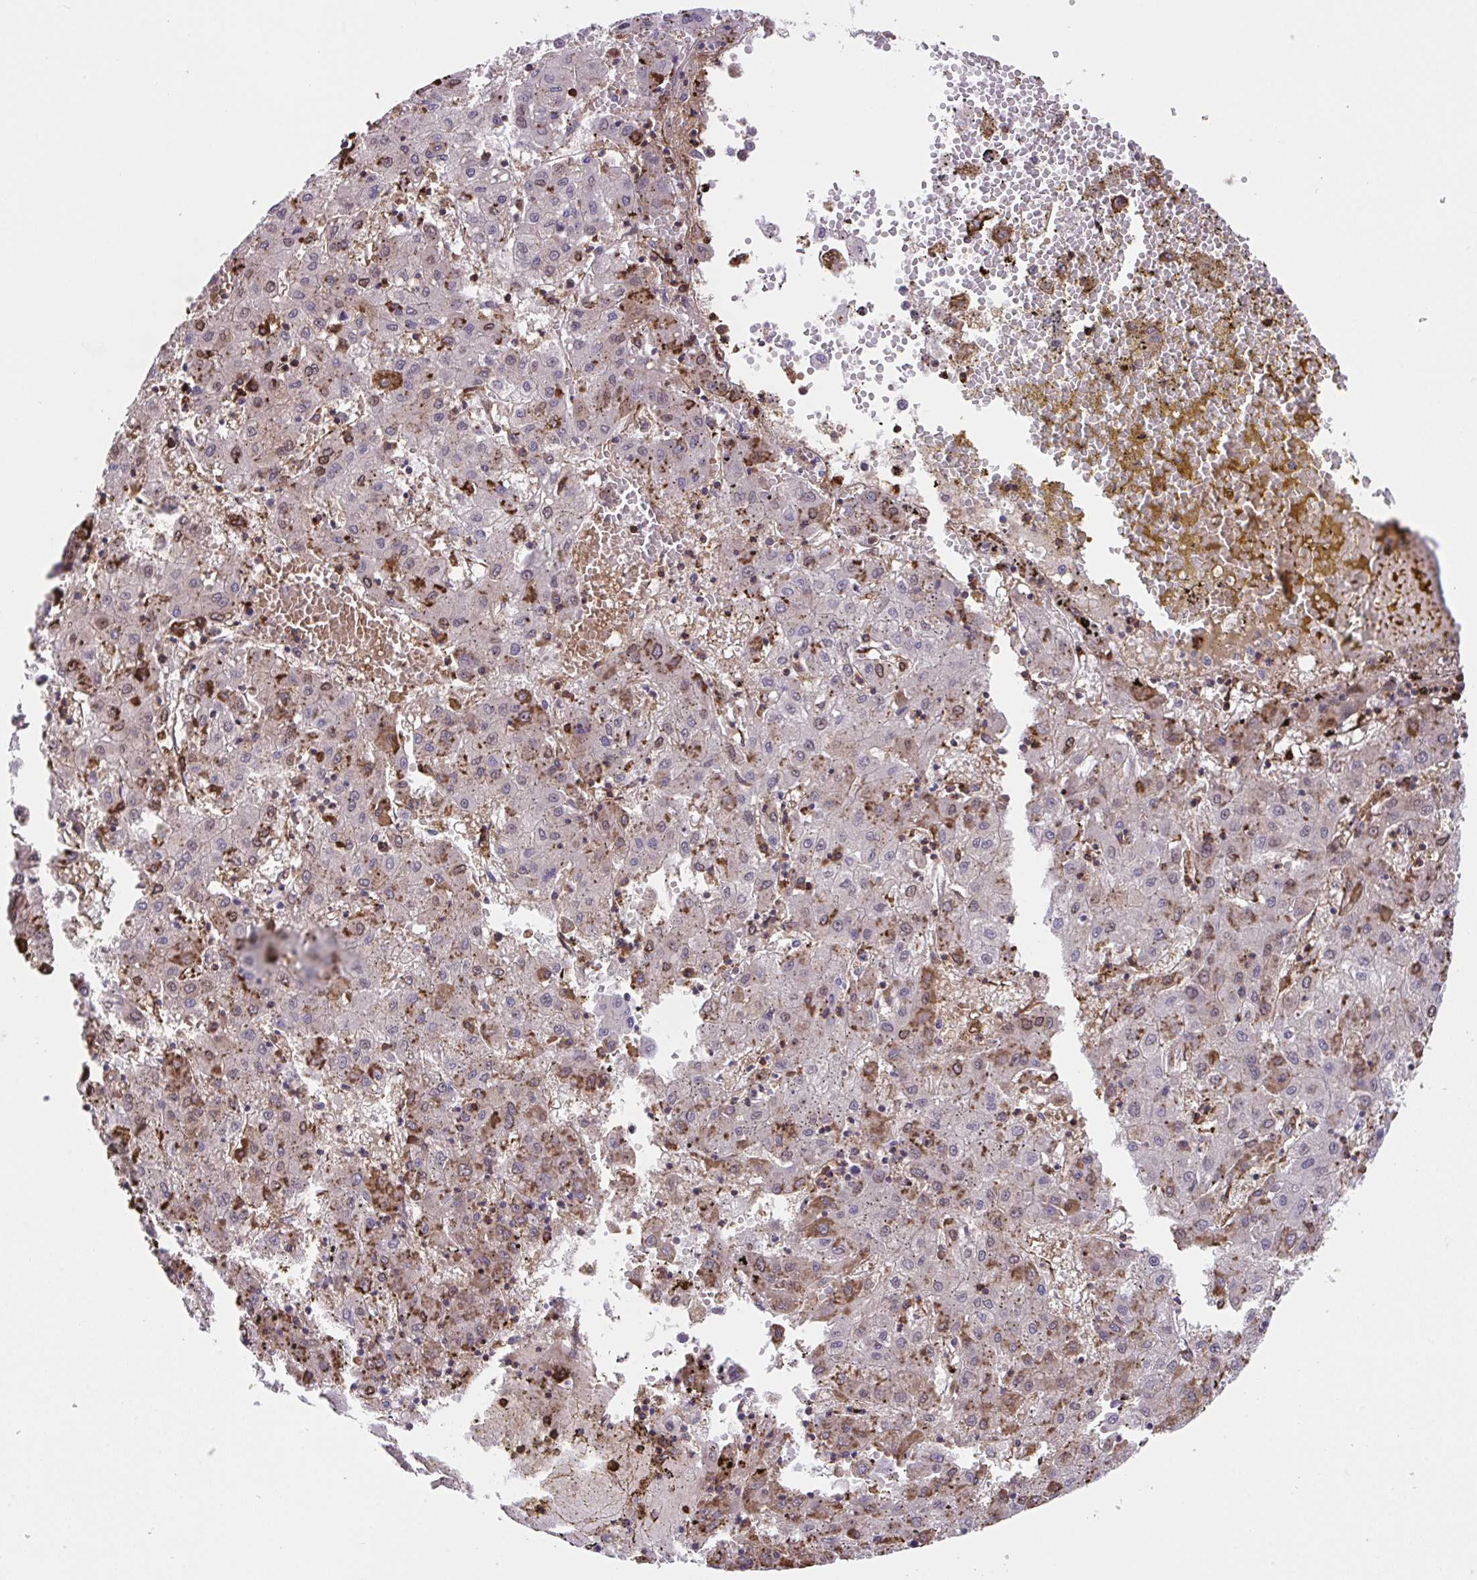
{"staining": {"intensity": "moderate", "quantity": "<25%", "location": "cytoplasmic/membranous,nuclear"}, "tissue": "liver cancer", "cell_type": "Tumor cells", "image_type": "cancer", "snomed": [{"axis": "morphology", "description": "Carcinoma, Hepatocellular, NOS"}, {"axis": "topography", "description": "Liver"}], "caption": "There is low levels of moderate cytoplasmic/membranous and nuclear expression in tumor cells of liver hepatocellular carcinoma, as demonstrated by immunohistochemical staining (brown color).", "gene": "PPIH", "patient": {"sex": "male", "age": 72}}